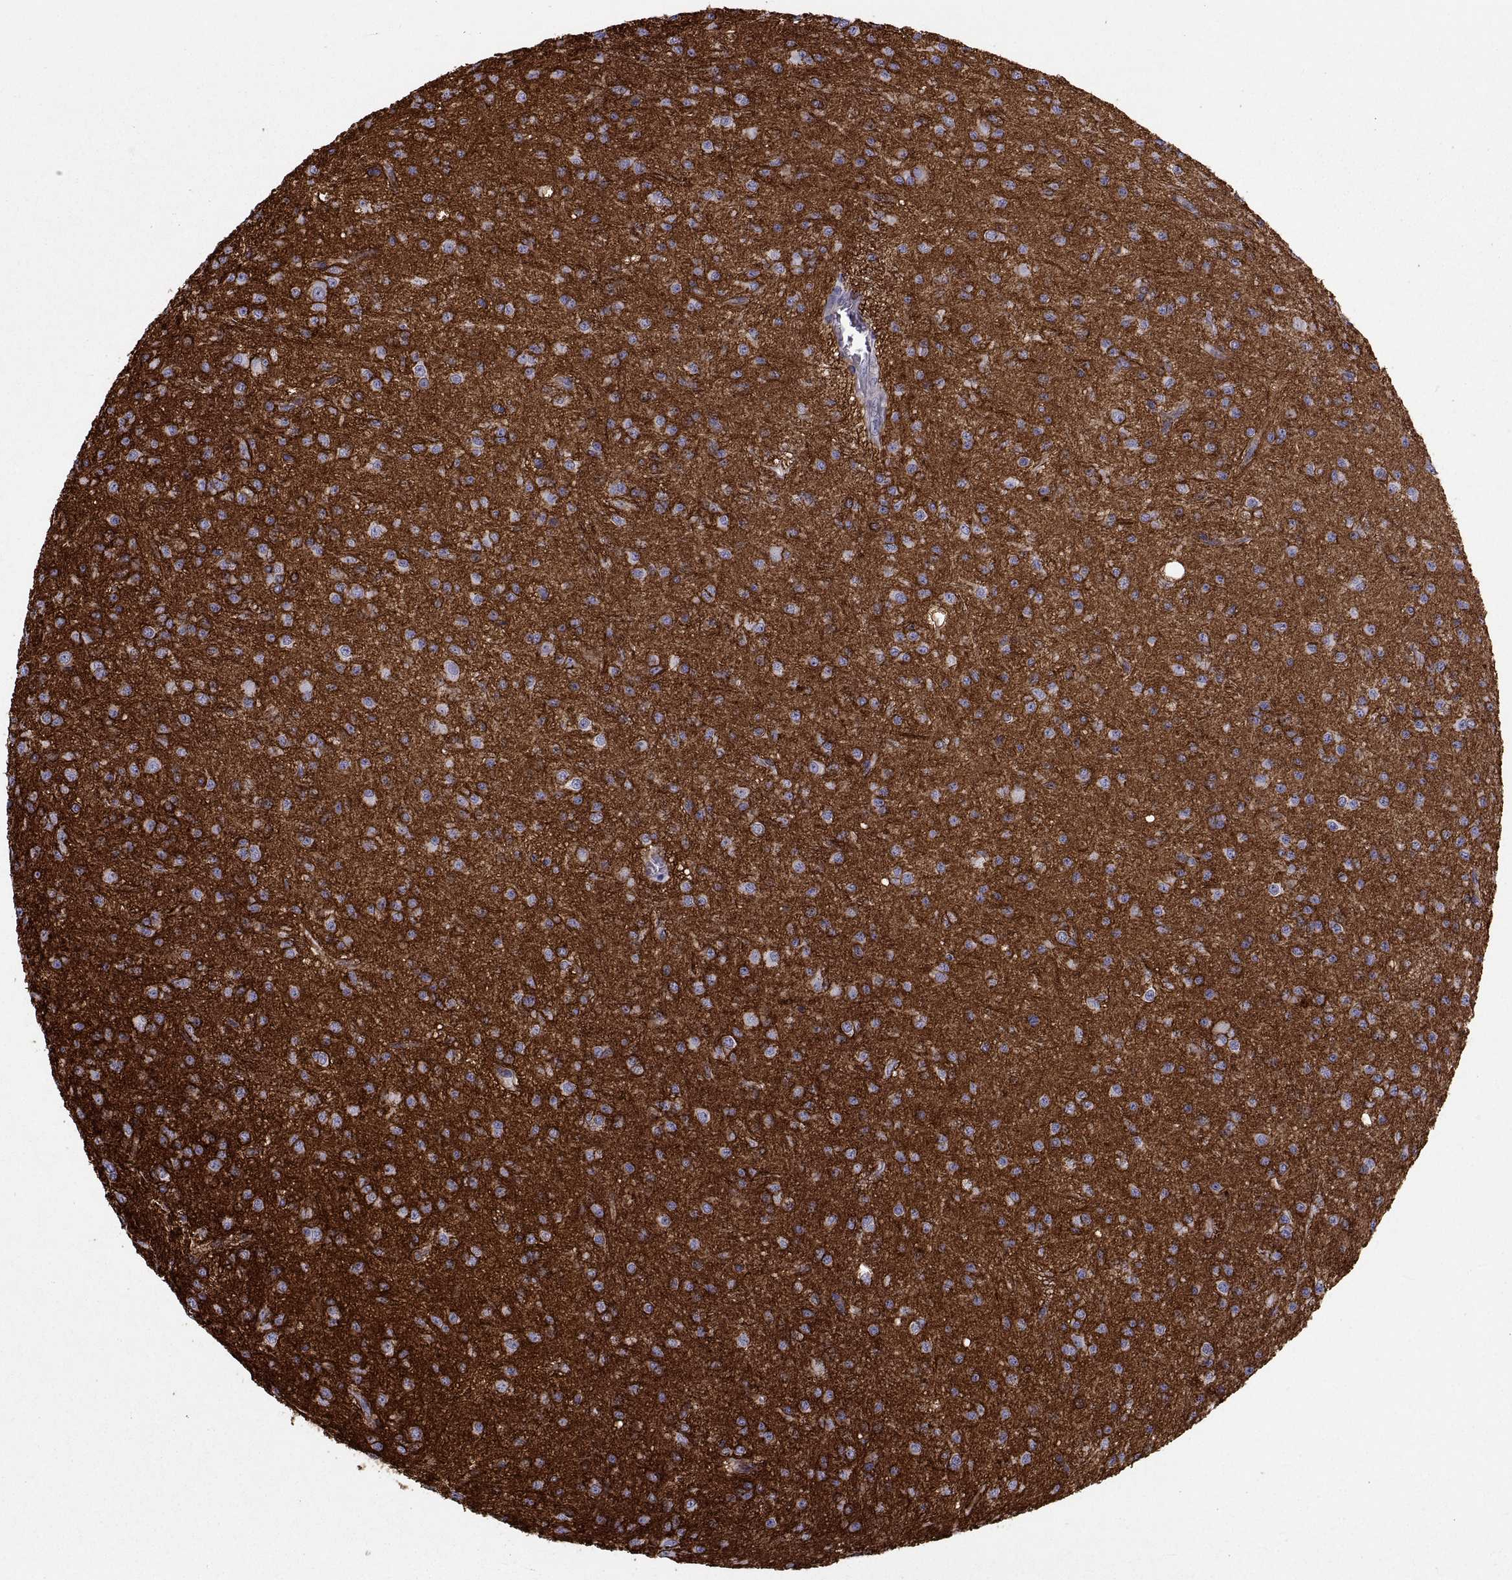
{"staining": {"intensity": "negative", "quantity": "none", "location": "none"}, "tissue": "glioma", "cell_type": "Tumor cells", "image_type": "cancer", "snomed": [{"axis": "morphology", "description": "Glioma, malignant, Low grade"}, {"axis": "topography", "description": "Brain"}], "caption": "Micrograph shows no protein expression in tumor cells of malignant glioma (low-grade) tissue.", "gene": "TMEM158", "patient": {"sex": "male", "age": 27}}